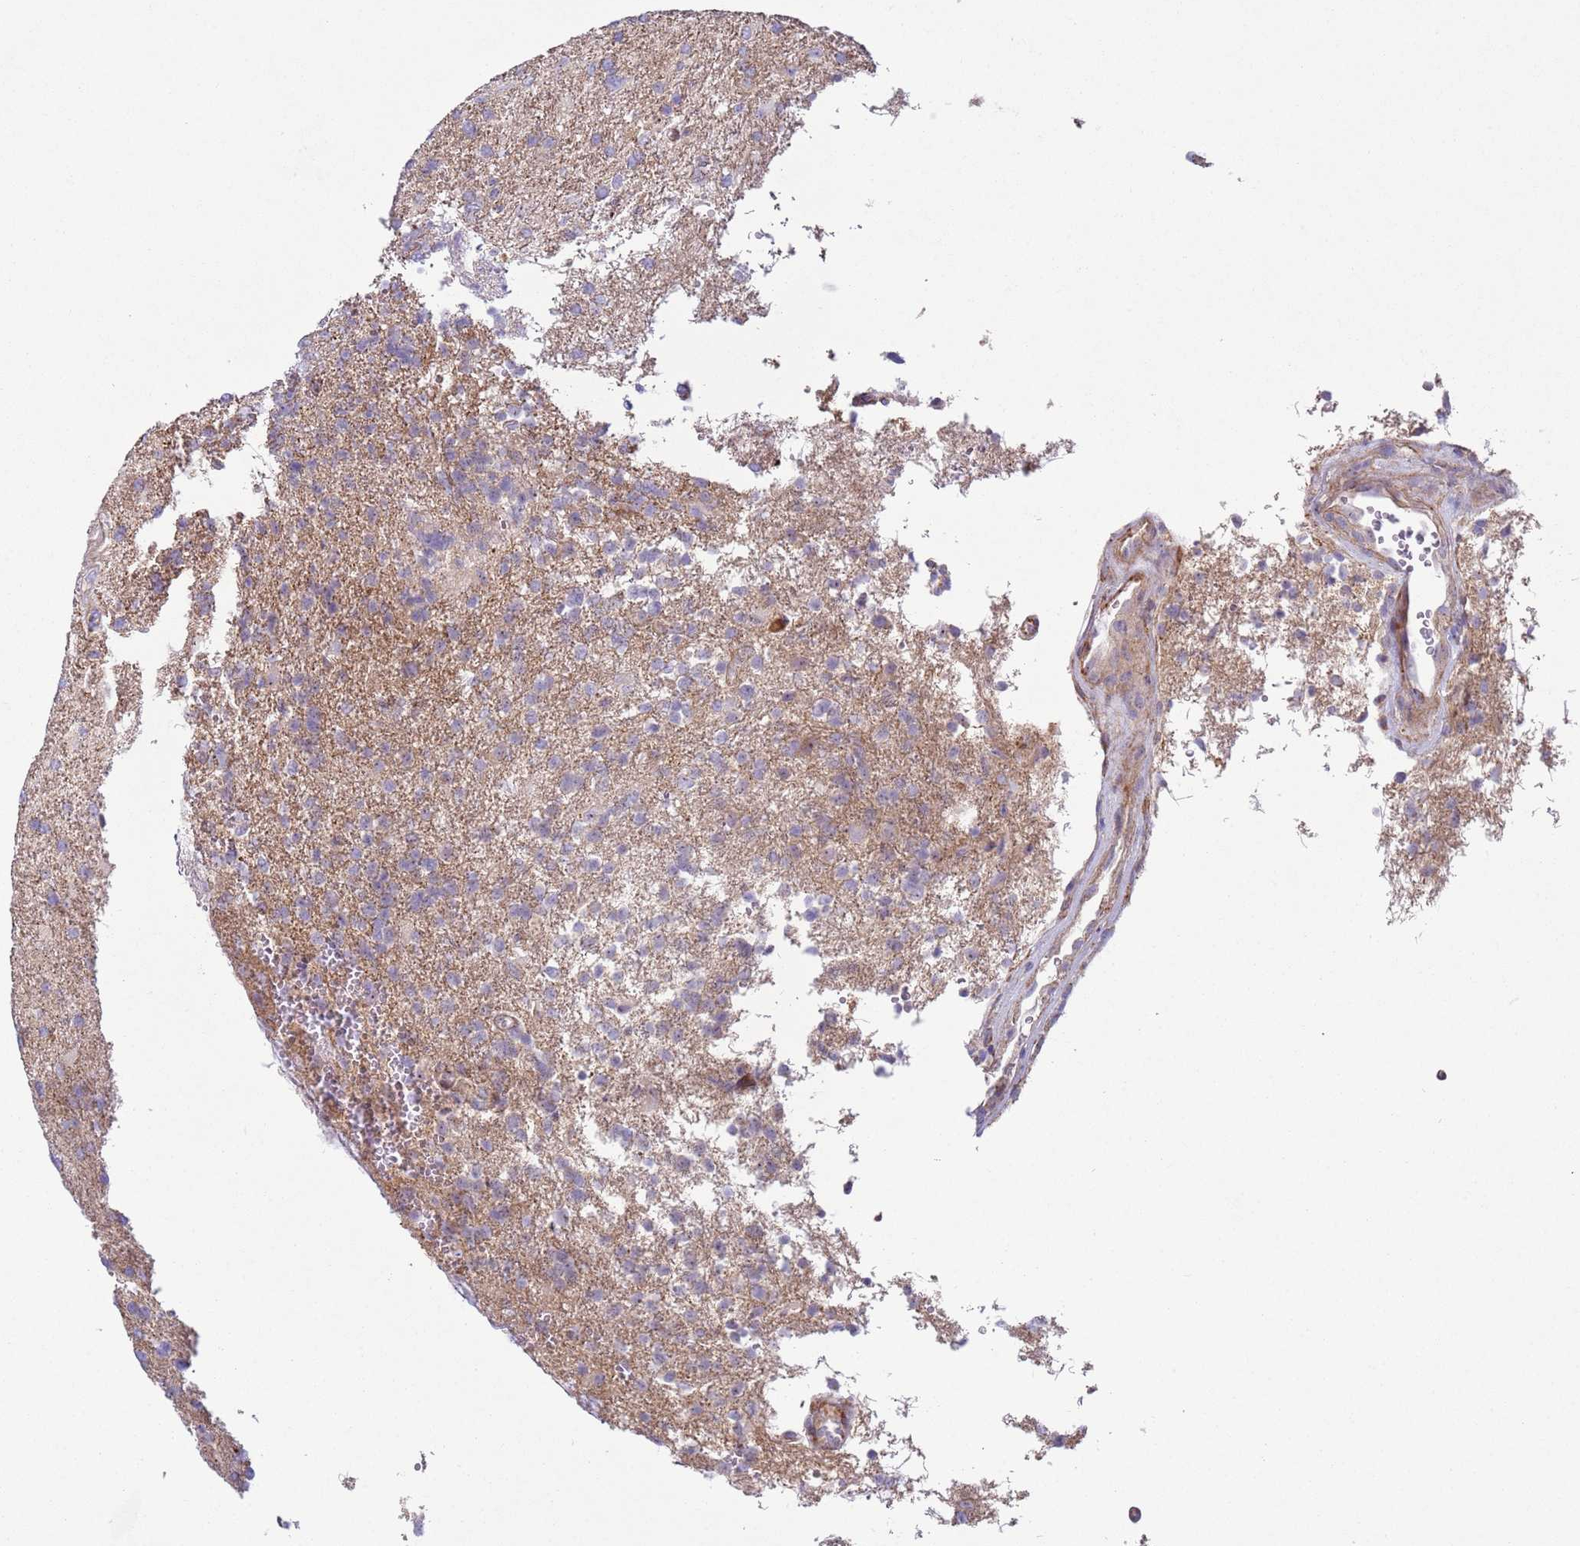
{"staining": {"intensity": "negative", "quantity": "none", "location": "none"}, "tissue": "glioma", "cell_type": "Tumor cells", "image_type": "cancer", "snomed": [{"axis": "morphology", "description": "Glioma, malignant, High grade"}, {"axis": "topography", "description": "Brain"}], "caption": "IHC photomicrograph of glioma stained for a protein (brown), which reveals no staining in tumor cells.", "gene": "HEATR1", "patient": {"sex": "male", "age": 56}}